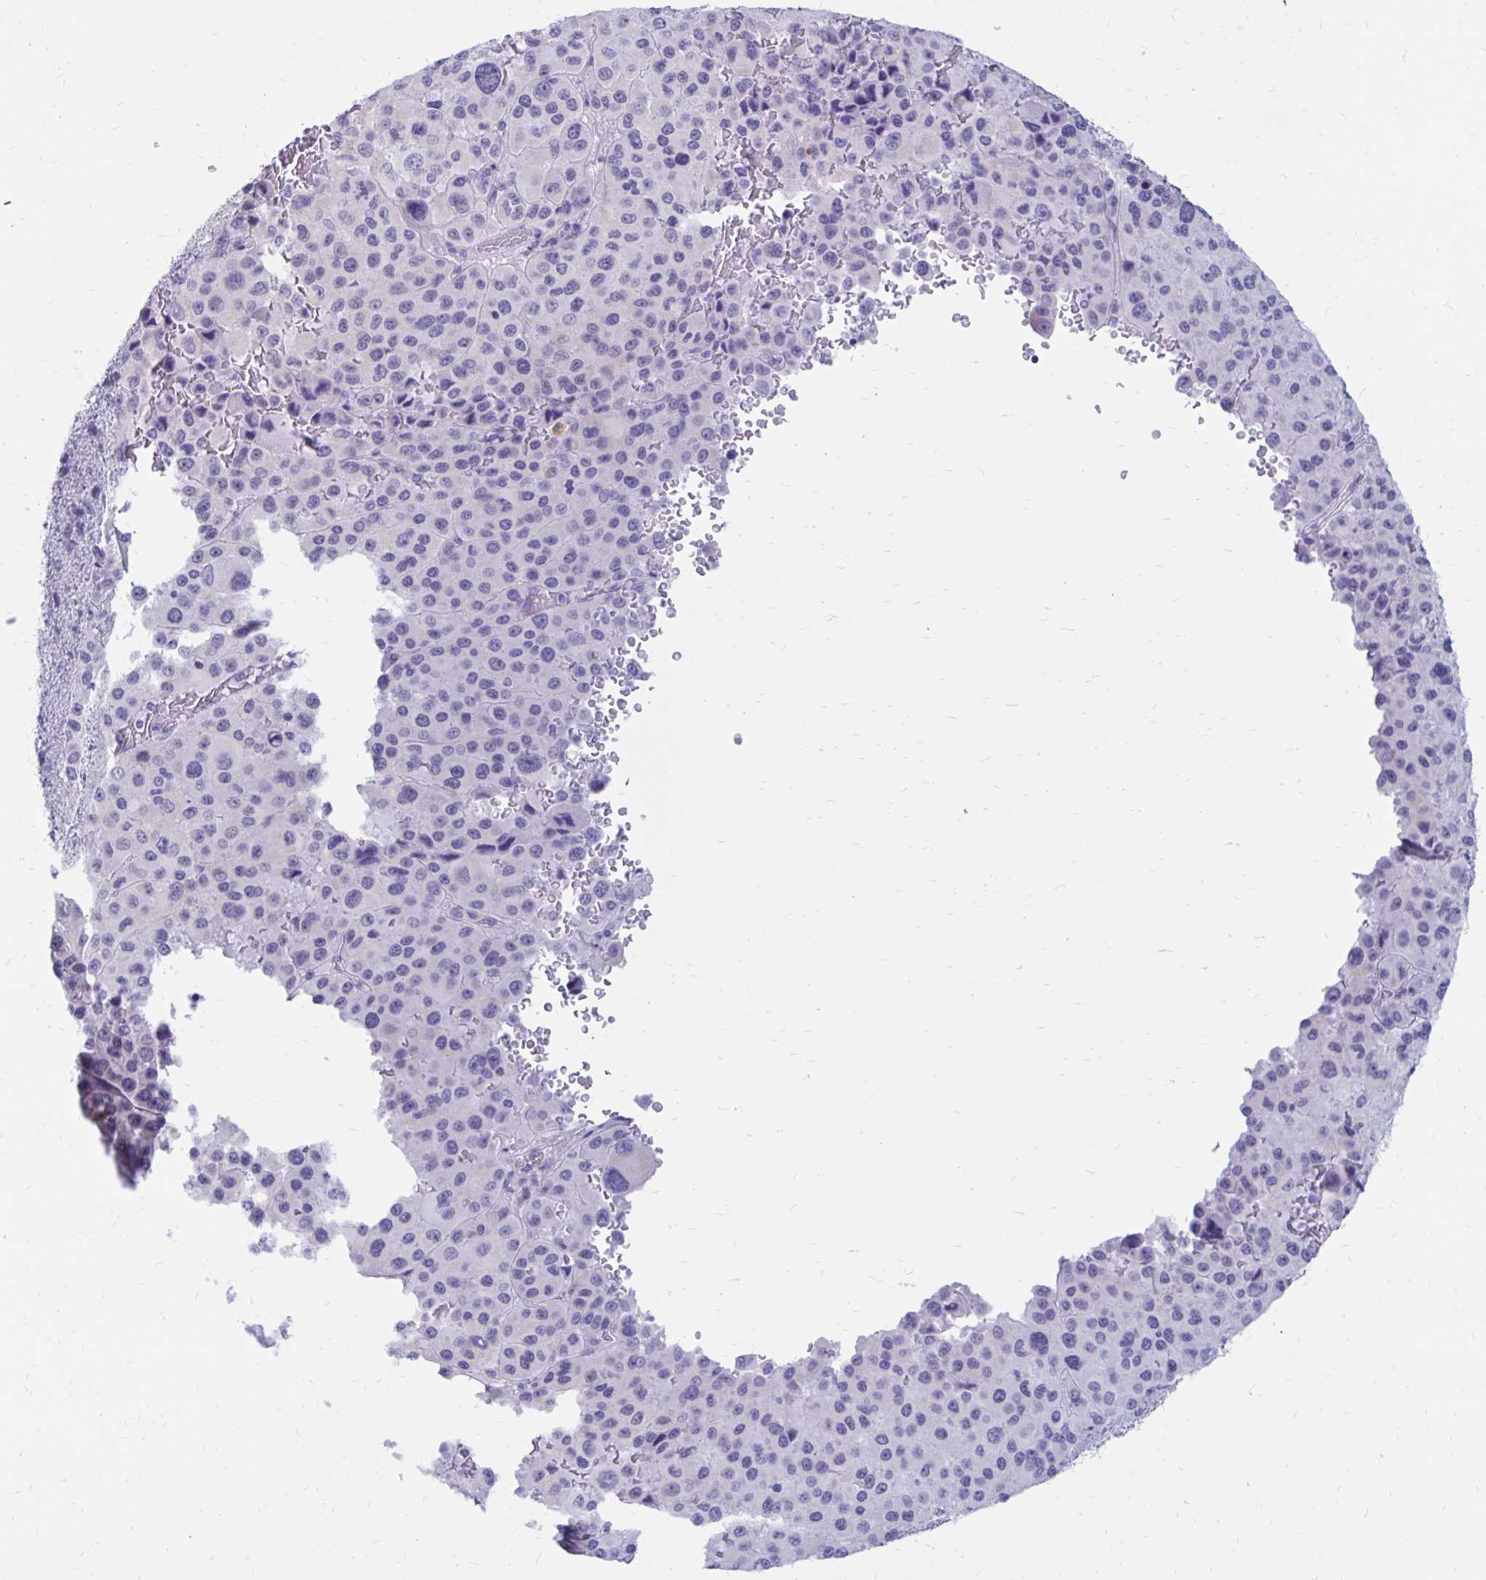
{"staining": {"intensity": "negative", "quantity": "none", "location": "none"}, "tissue": "melanoma", "cell_type": "Tumor cells", "image_type": "cancer", "snomed": [{"axis": "morphology", "description": "Malignant melanoma, Metastatic site"}, {"axis": "topography", "description": "Lymph node"}], "caption": "Malignant melanoma (metastatic site) stained for a protein using immunohistochemistry (IHC) reveals no staining tumor cells.", "gene": "IGSF5", "patient": {"sex": "female", "age": 65}}